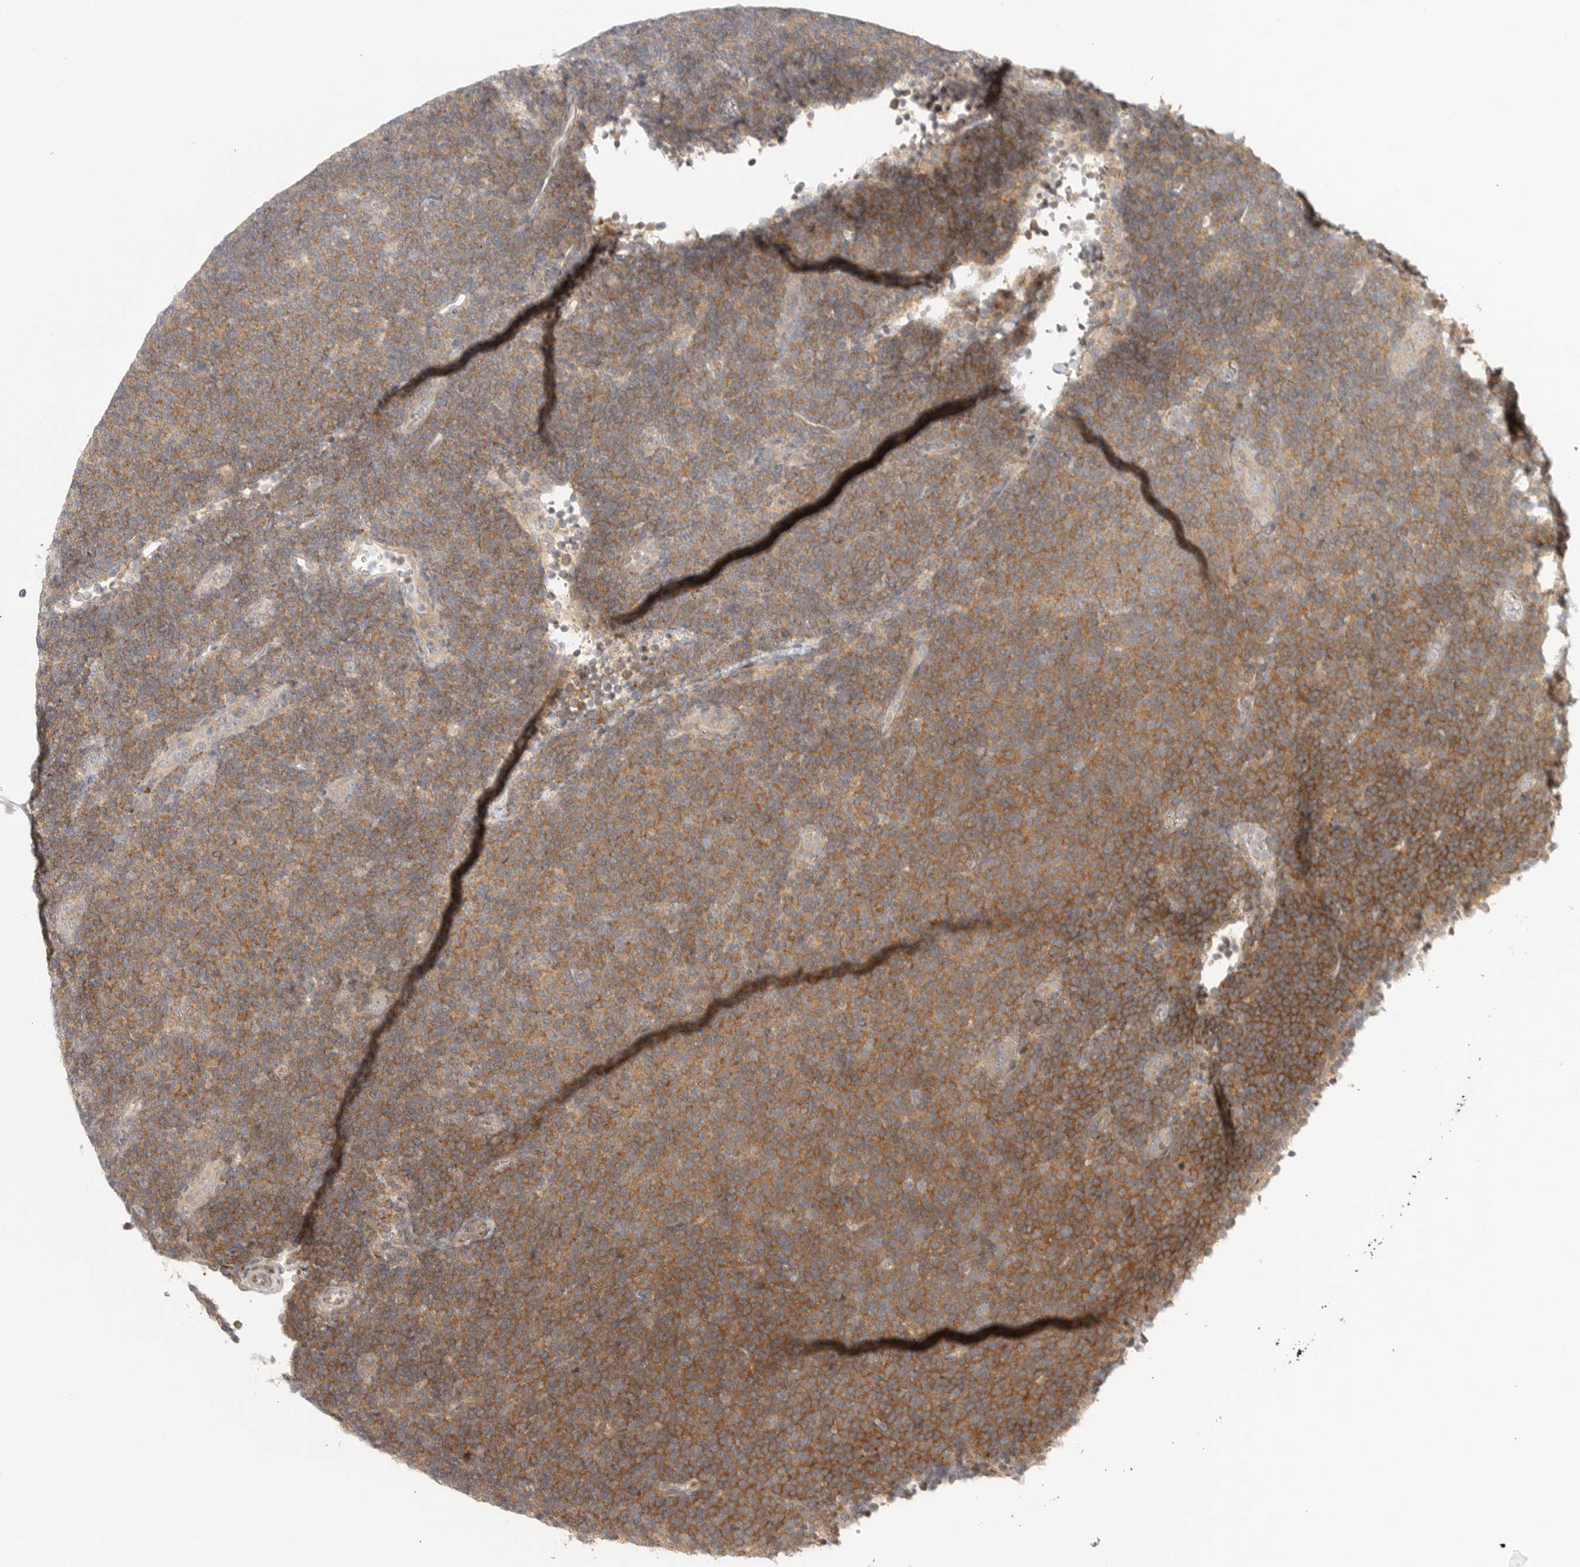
{"staining": {"intensity": "moderate", "quantity": ">75%", "location": "cytoplasmic/membranous"}, "tissue": "lymphoma", "cell_type": "Tumor cells", "image_type": "cancer", "snomed": [{"axis": "morphology", "description": "Malignant lymphoma, non-Hodgkin's type, Low grade"}, {"axis": "topography", "description": "Lymph node"}], "caption": "Malignant lymphoma, non-Hodgkin's type (low-grade) stained with immunohistochemistry (IHC) reveals moderate cytoplasmic/membranous expression in approximately >75% of tumor cells.", "gene": "HDAC6", "patient": {"sex": "male", "age": 66}}